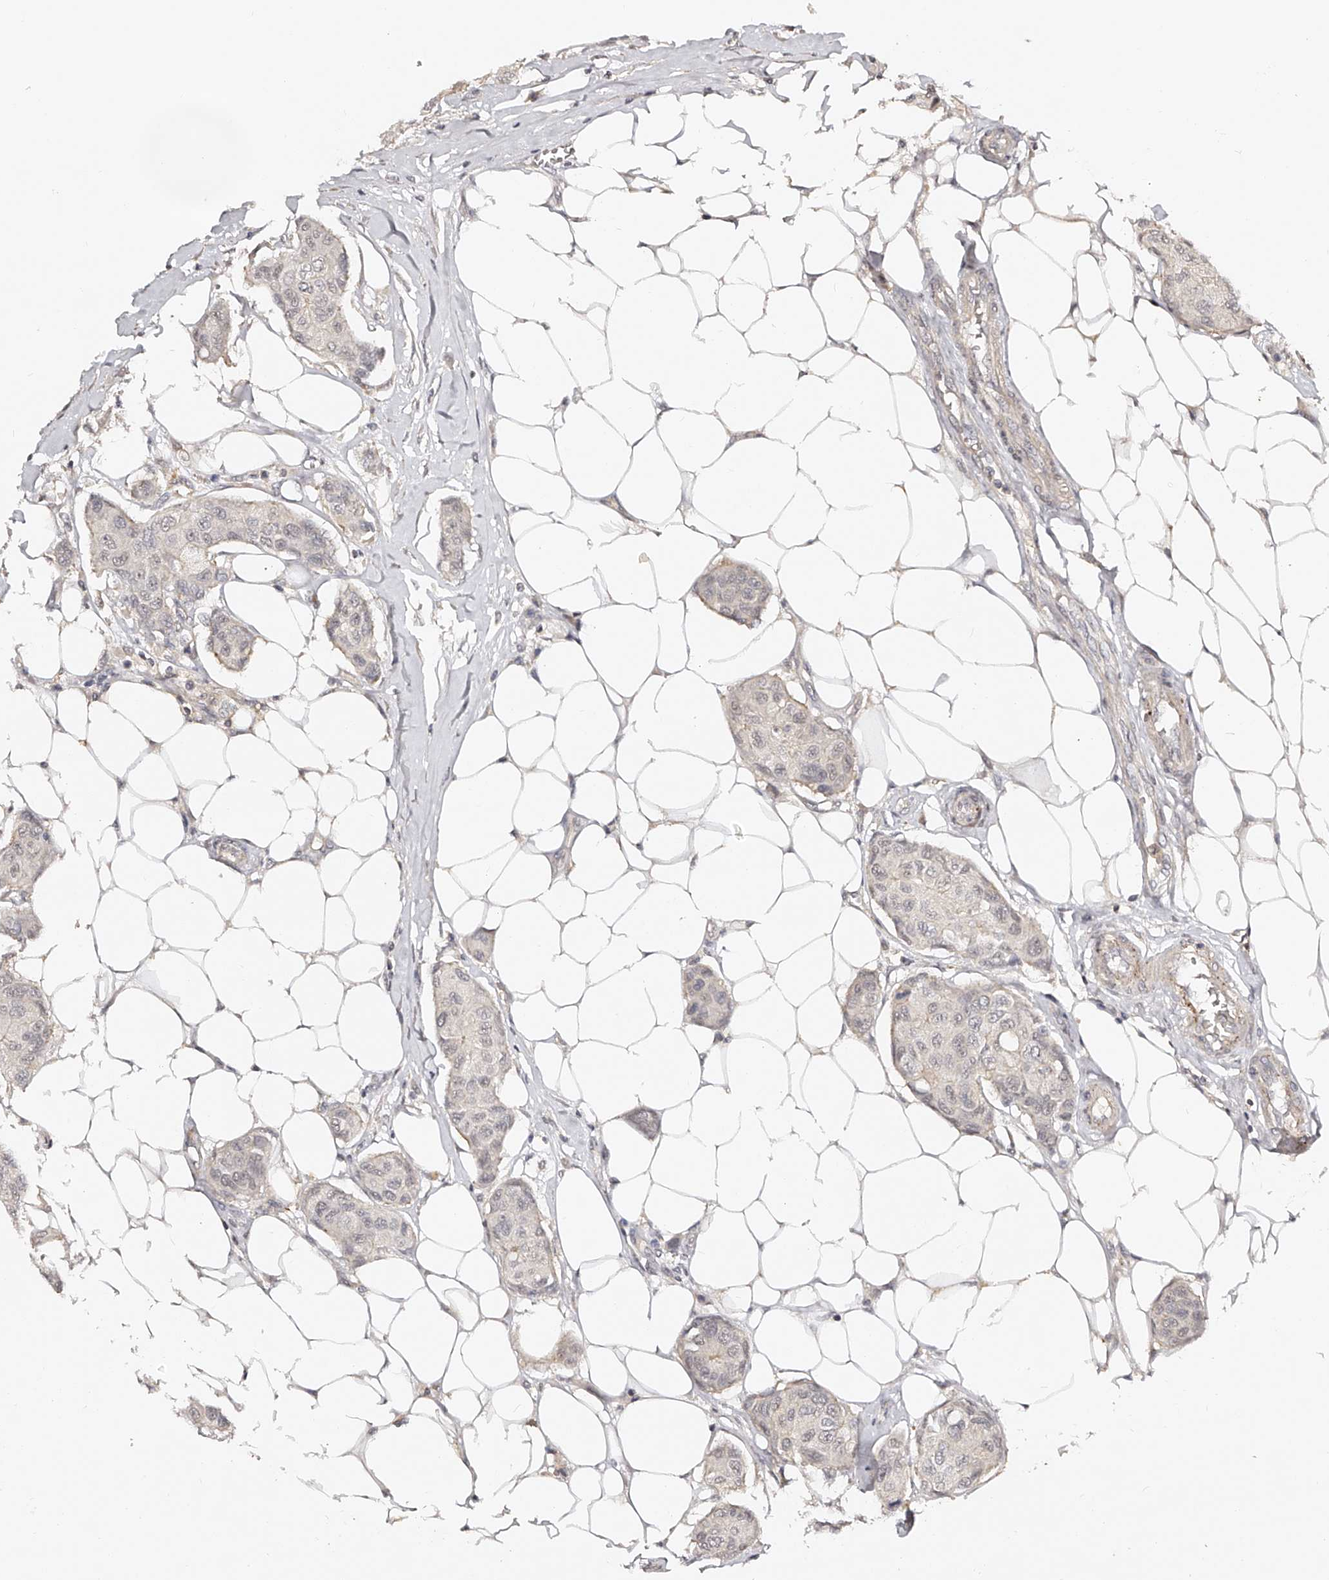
{"staining": {"intensity": "negative", "quantity": "none", "location": "none"}, "tissue": "breast cancer", "cell_type": "Tumor cells", "image_type": "cancer", "snomed": [{"axis": "morphology", "description": "Duct carcinoma"}, {"axis": "topography", "description": "Breast"}], "caption": "DAB (3,3'-diaminobenzidine) immunohistochemical staining of breast infiltrating ductal carcinoma demonstrates no significant expression in tumor cells.", "gene": "ZNF789", "patient": {"sex": "female", "age": 80}}